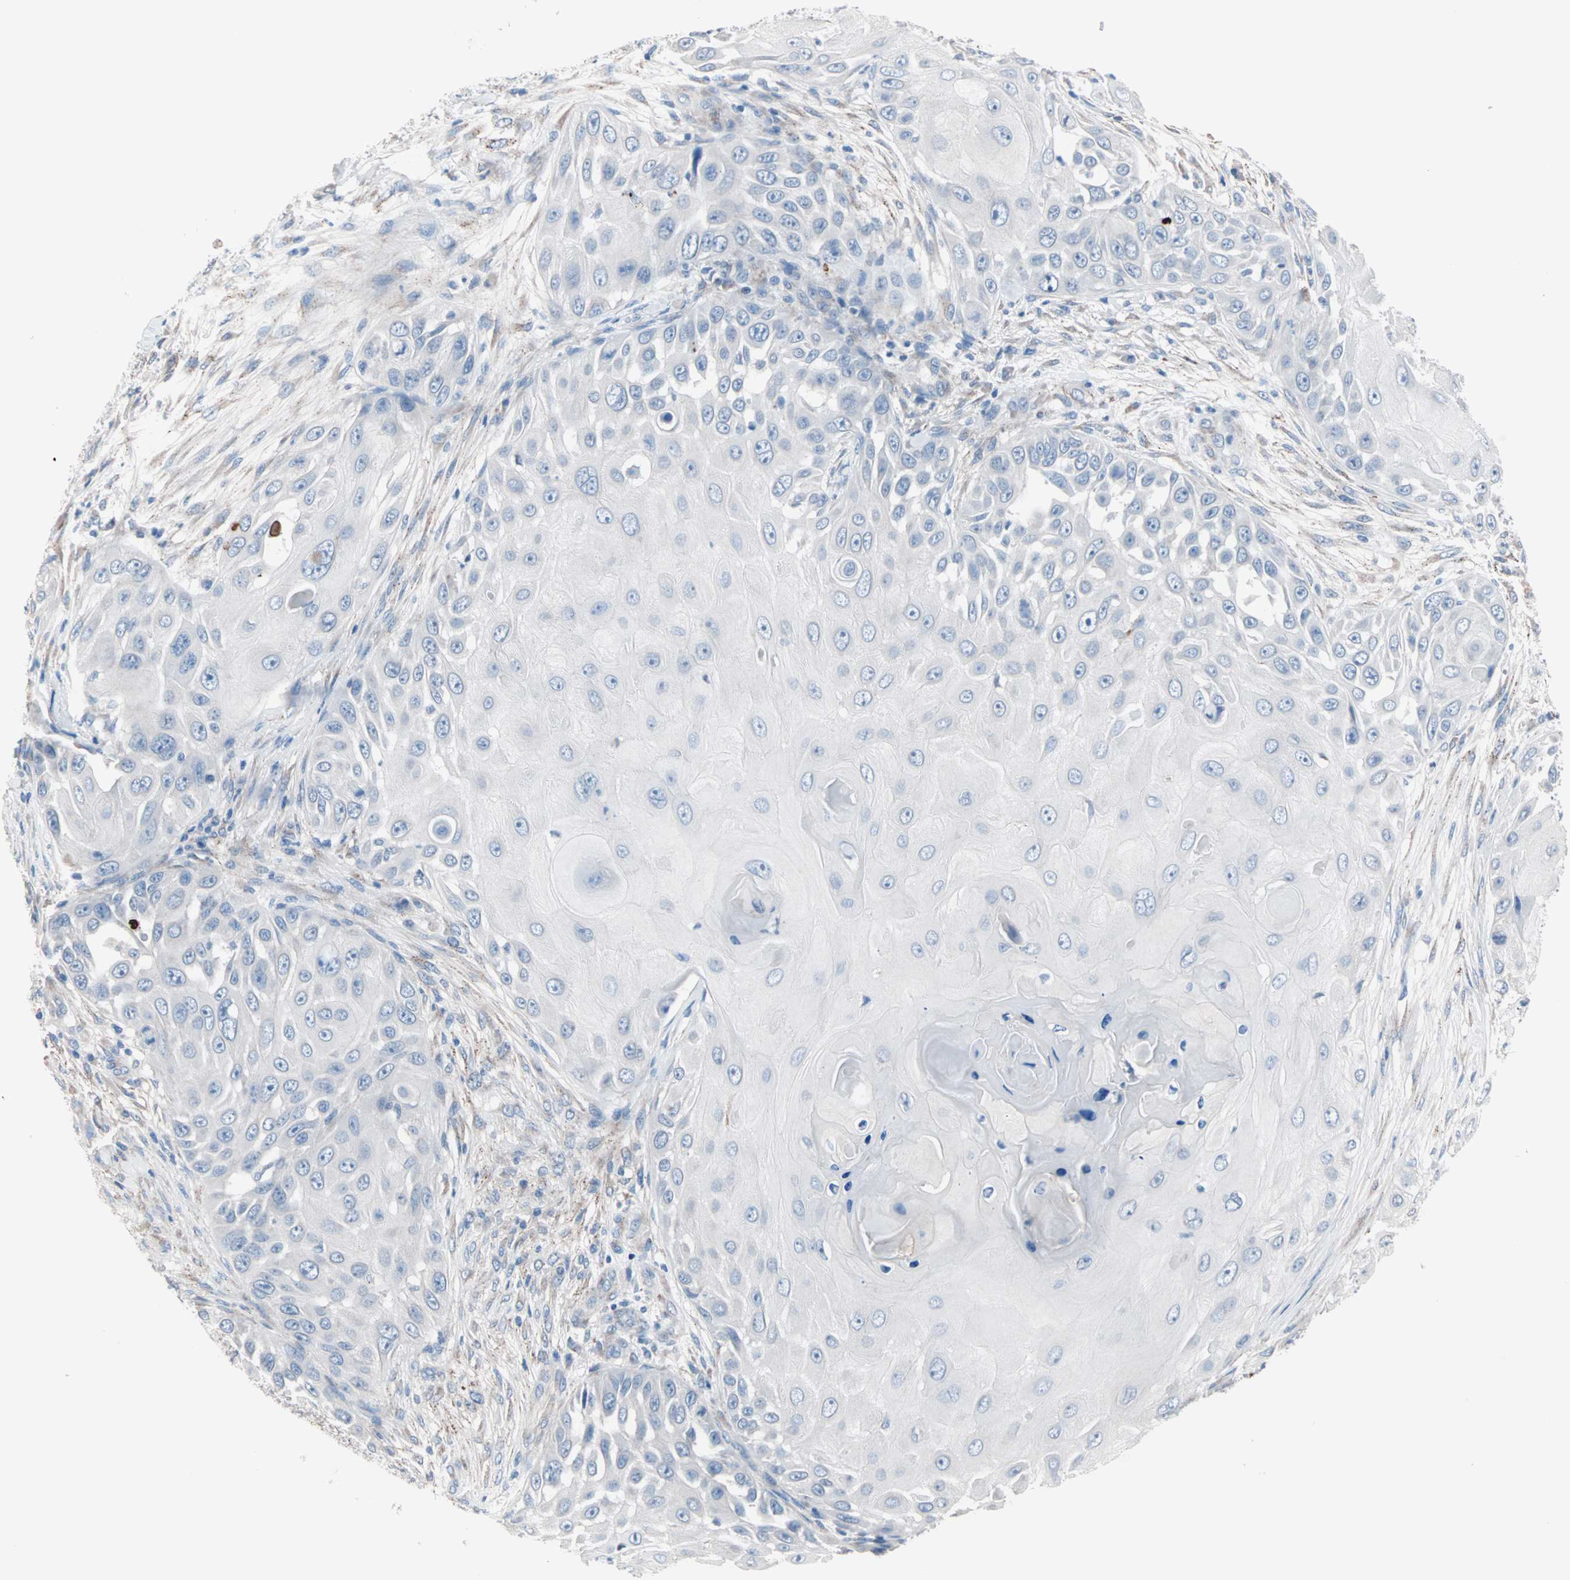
{"staining": {"intensity": "negative", "quantity": "none", "location": "none"}, "tissue": "skin cancer", "cell_type": "Tumor cells", "image_type": "cancer", "snomed": [{"axis": "morphology", "description": "Squamous cell carcinoma, NOS"}, {"axis": "topography", "description": "Skin"}], "caption": "Photomicrograph shows no significant protein expression in tumor cells of squamous cell carcinoma (skin).", "gene": "ULBP1", "patient": {"sex": "female", "age": 44}}